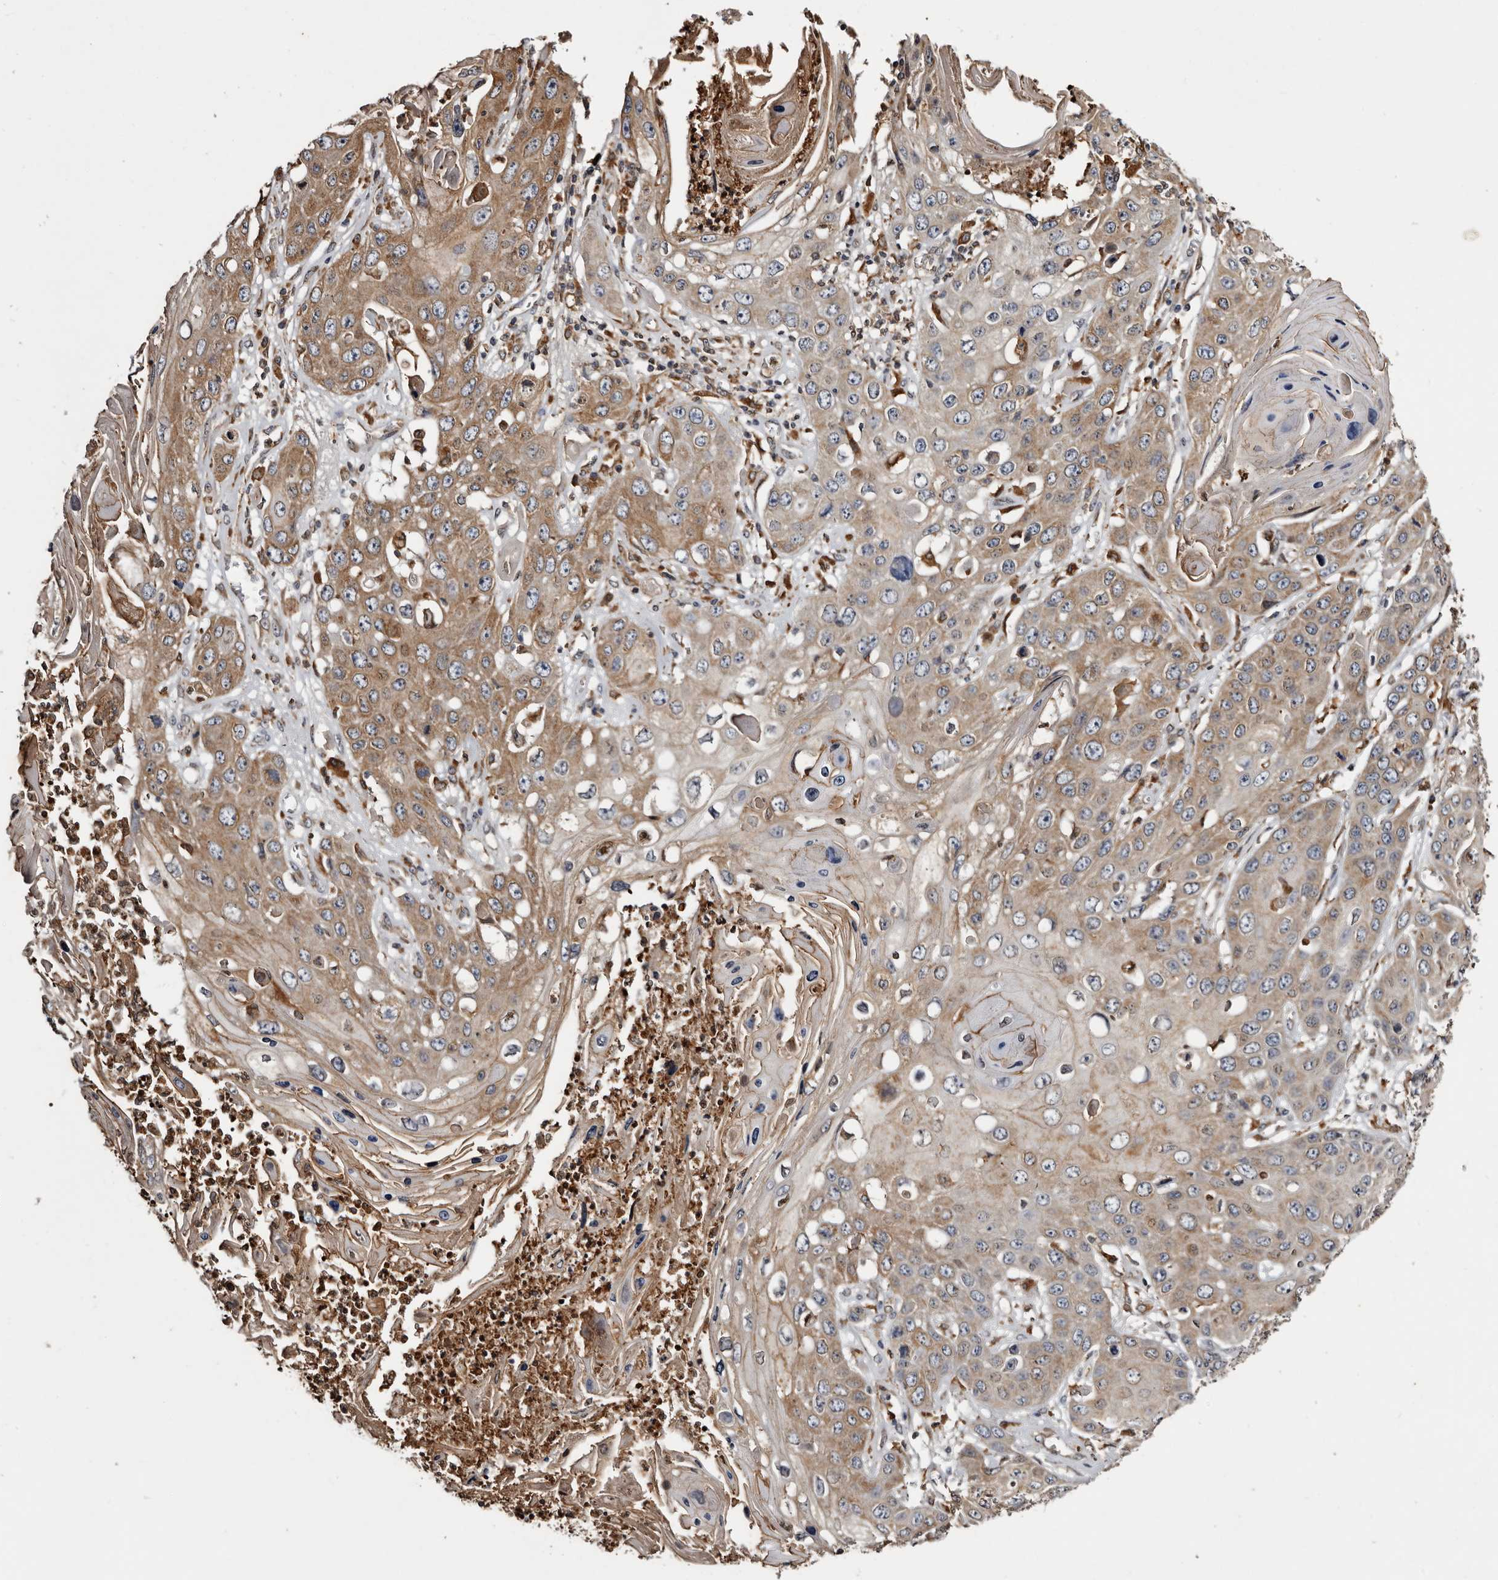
{"staining": {"intensity": "moderate", "quantity": ">75%", "location": "cytoplasmic/membranous"}, "tissue": "skin cancer", "cell_type": "Tumor cells", "image_type": "cancer", "snomed": [{"axis": "morphology", "description": "Squamous cell carcinoma, NOS"}, {"axis": "topography", "description": "Skin"}], "caption": "Immunohistochemical staining of human skin squamous cell carcinoma shows medium levels of moderate cytoplasmic/membranous protein staining in about >75% of tumor cells.", "gene": "INKA2", "patient": {"sex": "male", "age": 55}}